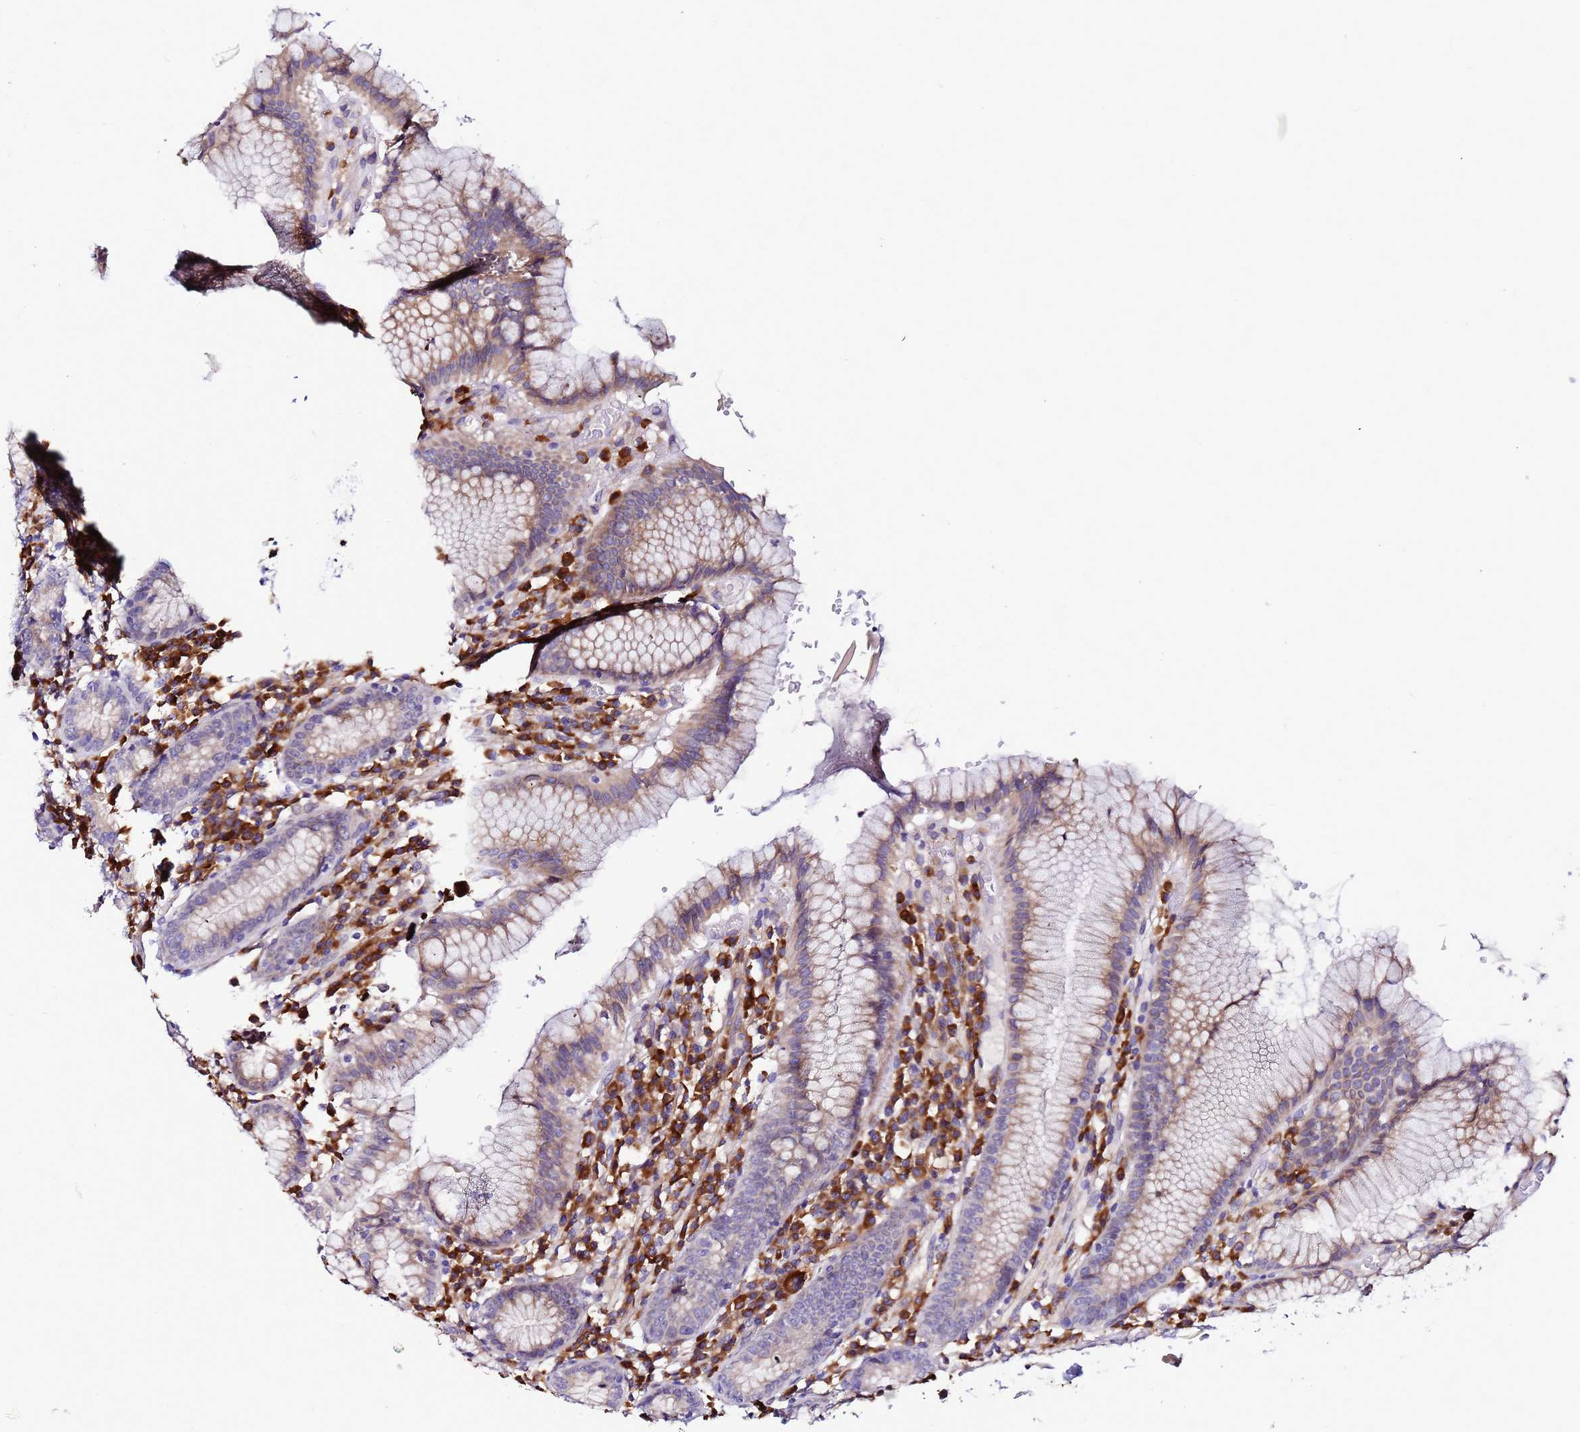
{"staining": {"intensity": "strong", "quantity": "25%-75%", "location": "cytoplasmic/membranous"}, "tissue": "stomach", "cell_type": "Glandular cells", "image_type": "normal", "snomed": [{"axis": "morphology", "description": "Normal tissue, NOS"}, {"axis": "topography", "description": "Stomach"}], "caption": "High-magnification brightfield microscopy of unremarkable stomach stained with DAB (3,3'-diaminobenzidine) (brown) and counterstained with hematoxylin (blue). glandular cells exhibit strong cytoplasmic/membranous positivity is appreciated in about25%-75% of cells.", "gene": "JRKL", "patient": {"sex": "male", "age": 55}}